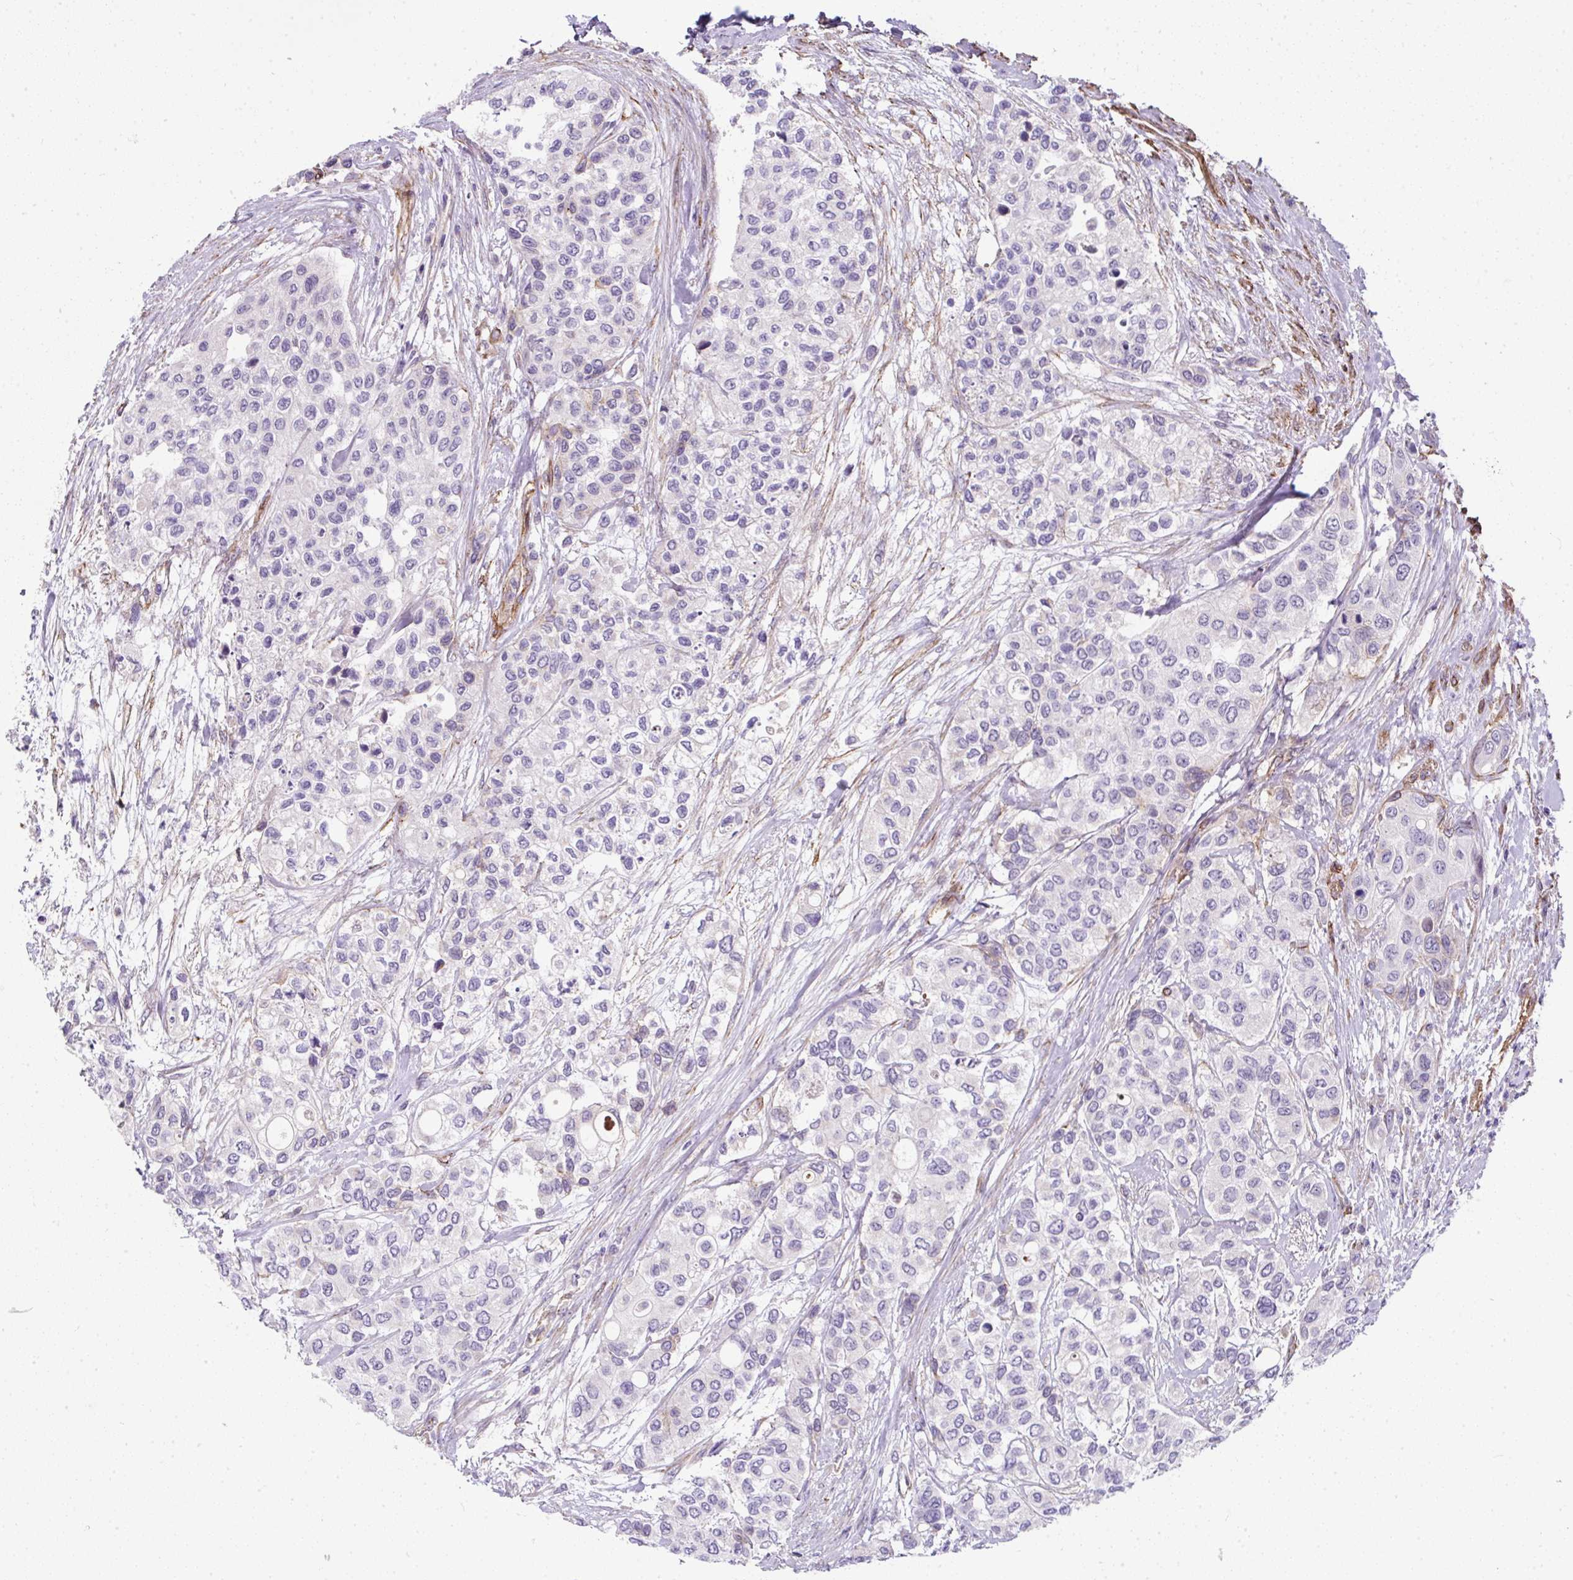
{"staining": {"intensity": "negative", "quantity": "none", "location": "none"}, "tissue": "urothelial cancer", "cell_type": "Tumor cells", "image_type": "cancer", "snomed": [{"axis": "morphology", "description": "Normal tissue, NOS"}, {"axis": "morphology", "description": "Urothelial carcinoma, High grade"}, {"axis": "topography", "description": "Vascular tissue"}, {"axis": "topography", "description": "Urinary bladder"}], "caption": "This micrograph is of urothelial carcinoma (high-grade) stained with immunohistochemistry (IHC) to label a protein in brown with the nuclei are counter-stained blue. There is no positivity in tumor cells.", "gene": "ANKUB1", "patient": {"sex": "female", "age": 56}}